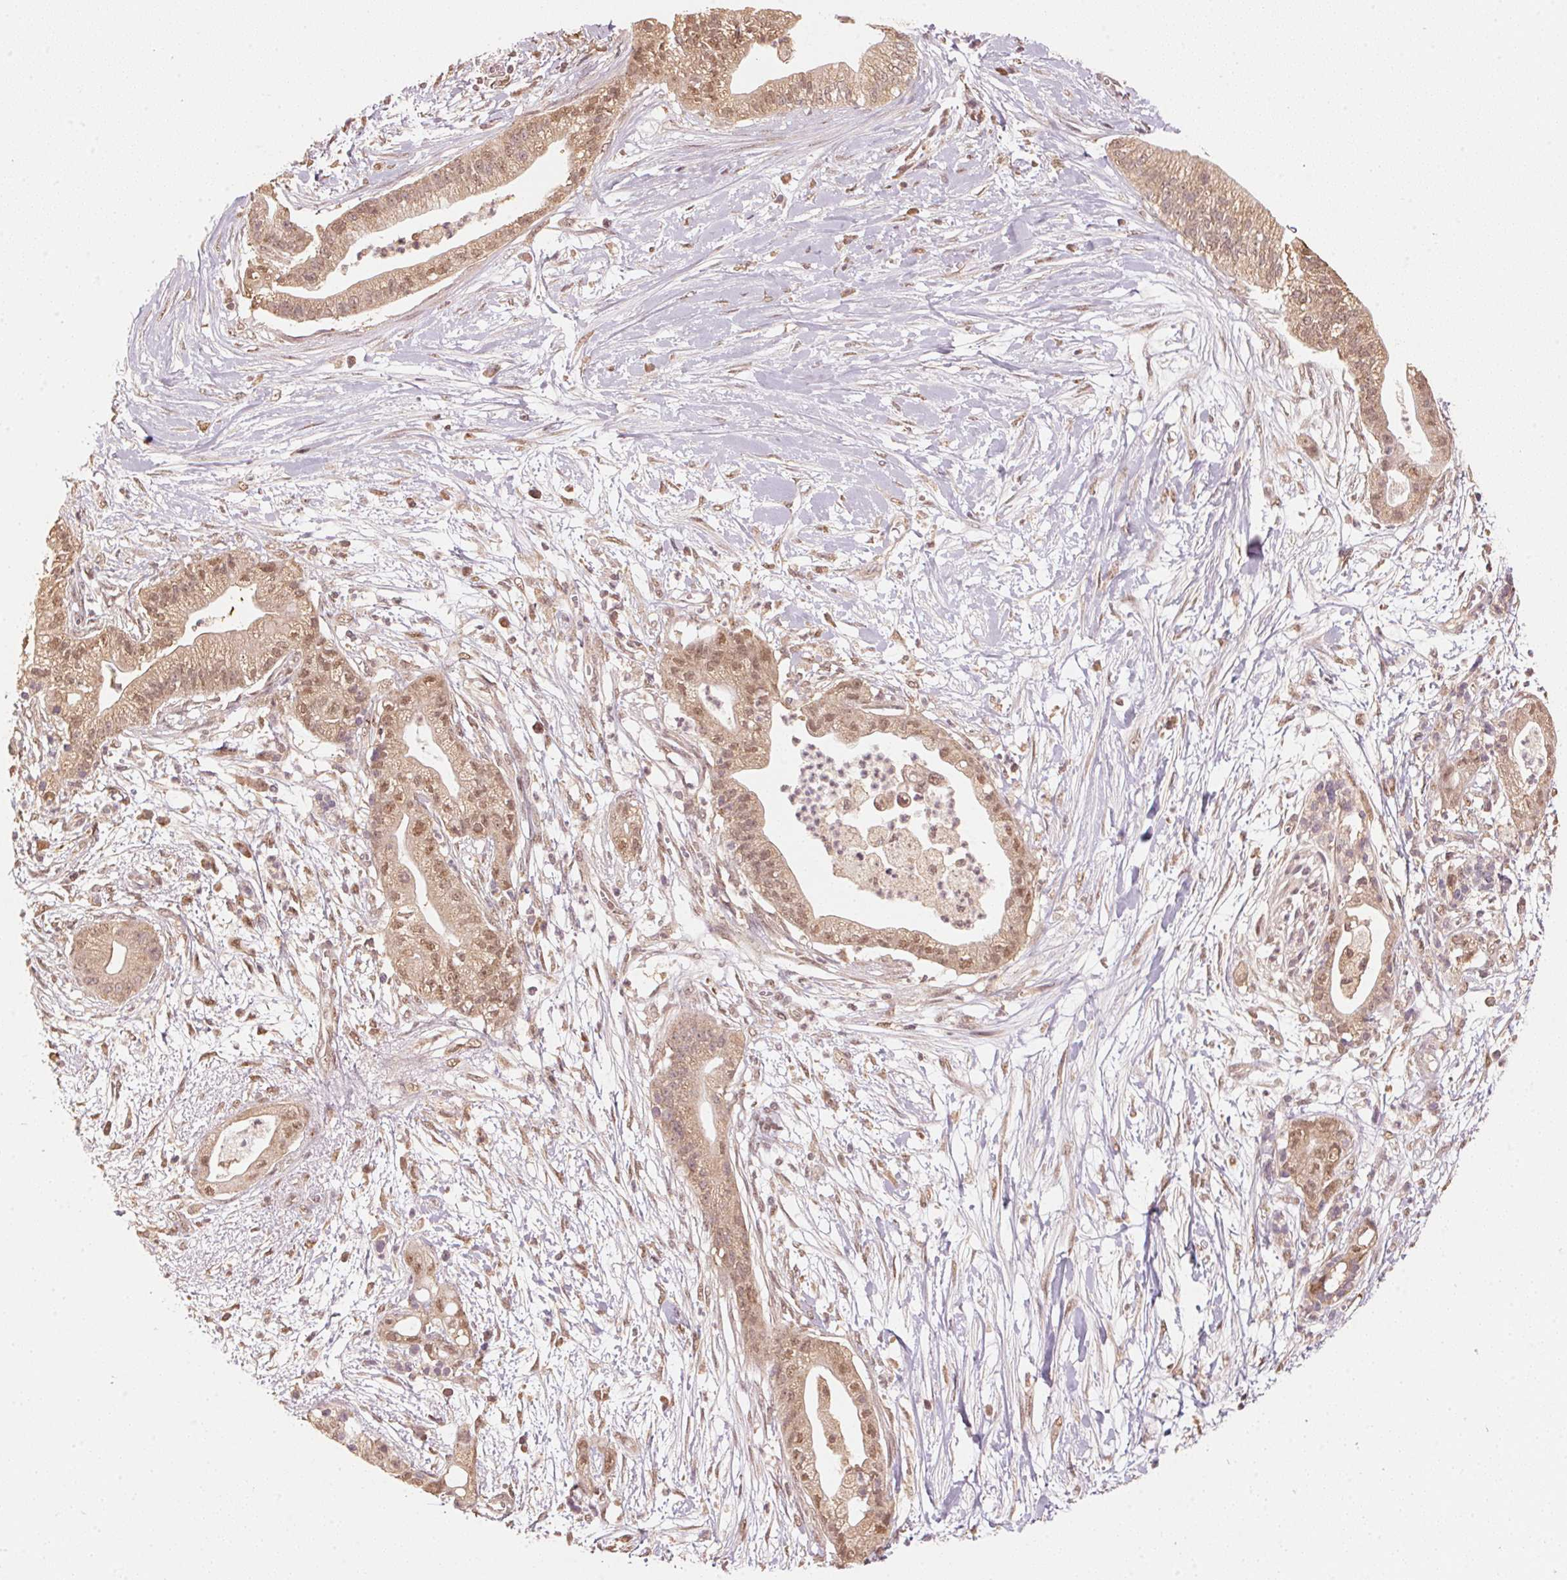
{"staining": {"intensity": "moderate", "quantity": ">75%", "location": "cytoplasmic/membranous,nuclear"}, "tissue": "pancreatic cancer", "cell_type": "Tumor cells", "image_type": "cancer", "snomed": [{"axis": "morphology", "description": "Normal tissue, NOS"}, {"axis": "morphology", "description": "Adenocarcinoma, NOS"}, {"axis": "topography", "description": "Lymph node"}, {"axis": "topography", "description": "Pancreas"}], "caption": "About >75% of tumor cells in human pancreatic adenocarcinoma exhibit moderate cytoplasmic/membranous and nuclear protein staining as visualized by brown immunohistochemical staining.", "gene": "C2orf73", "patient": {"sex": "female", "age": 58}}